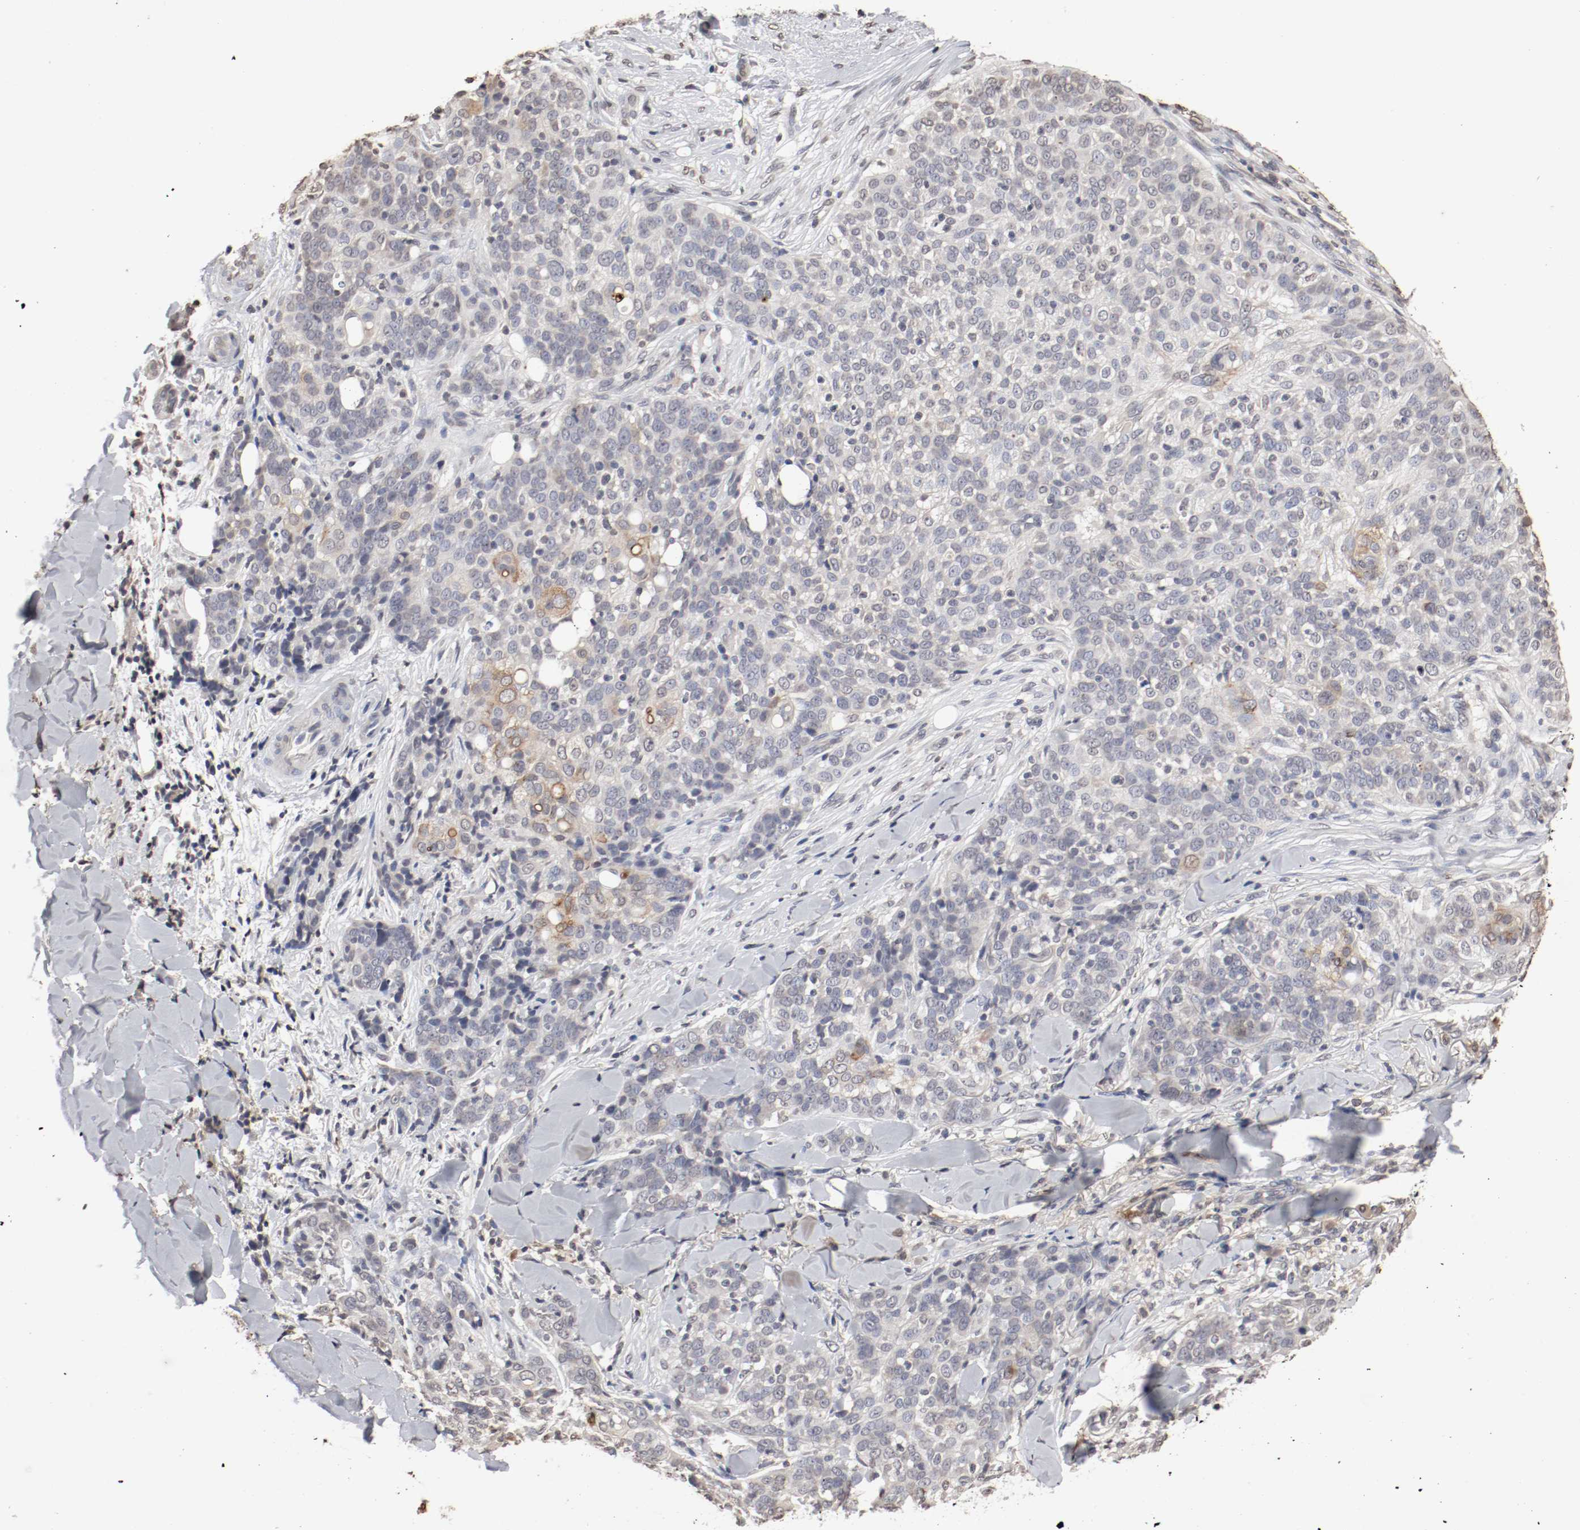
{"staining": {"intensity": "weak", "quantity": "25%-75%", "location": "cytoplasmic/membranous"}, "tissue": "skin cancer", "cell_type": "Tumor cells", "image_type": "cancer", "snomed": [{"axis": "morphology", "description": "Normal tissue, NOS"}, {"axis": "morphology", "description": "Squamous cell carcinoma, NOS"}, {"axis": "topography", "description": "Skin"}], "caption": "Skin squamous cell carcinoma stained for a protein exhibits weak cytoplasmic/membranous positivity in tumor cells. Using DAB (3,3'-diaminobenzidine) (brown) and hematoxylin (blue) stains, captured at high magnification using brightfield microscopy.", "gene": "WASL", "patient": {"sex": "female", "age": 83}}